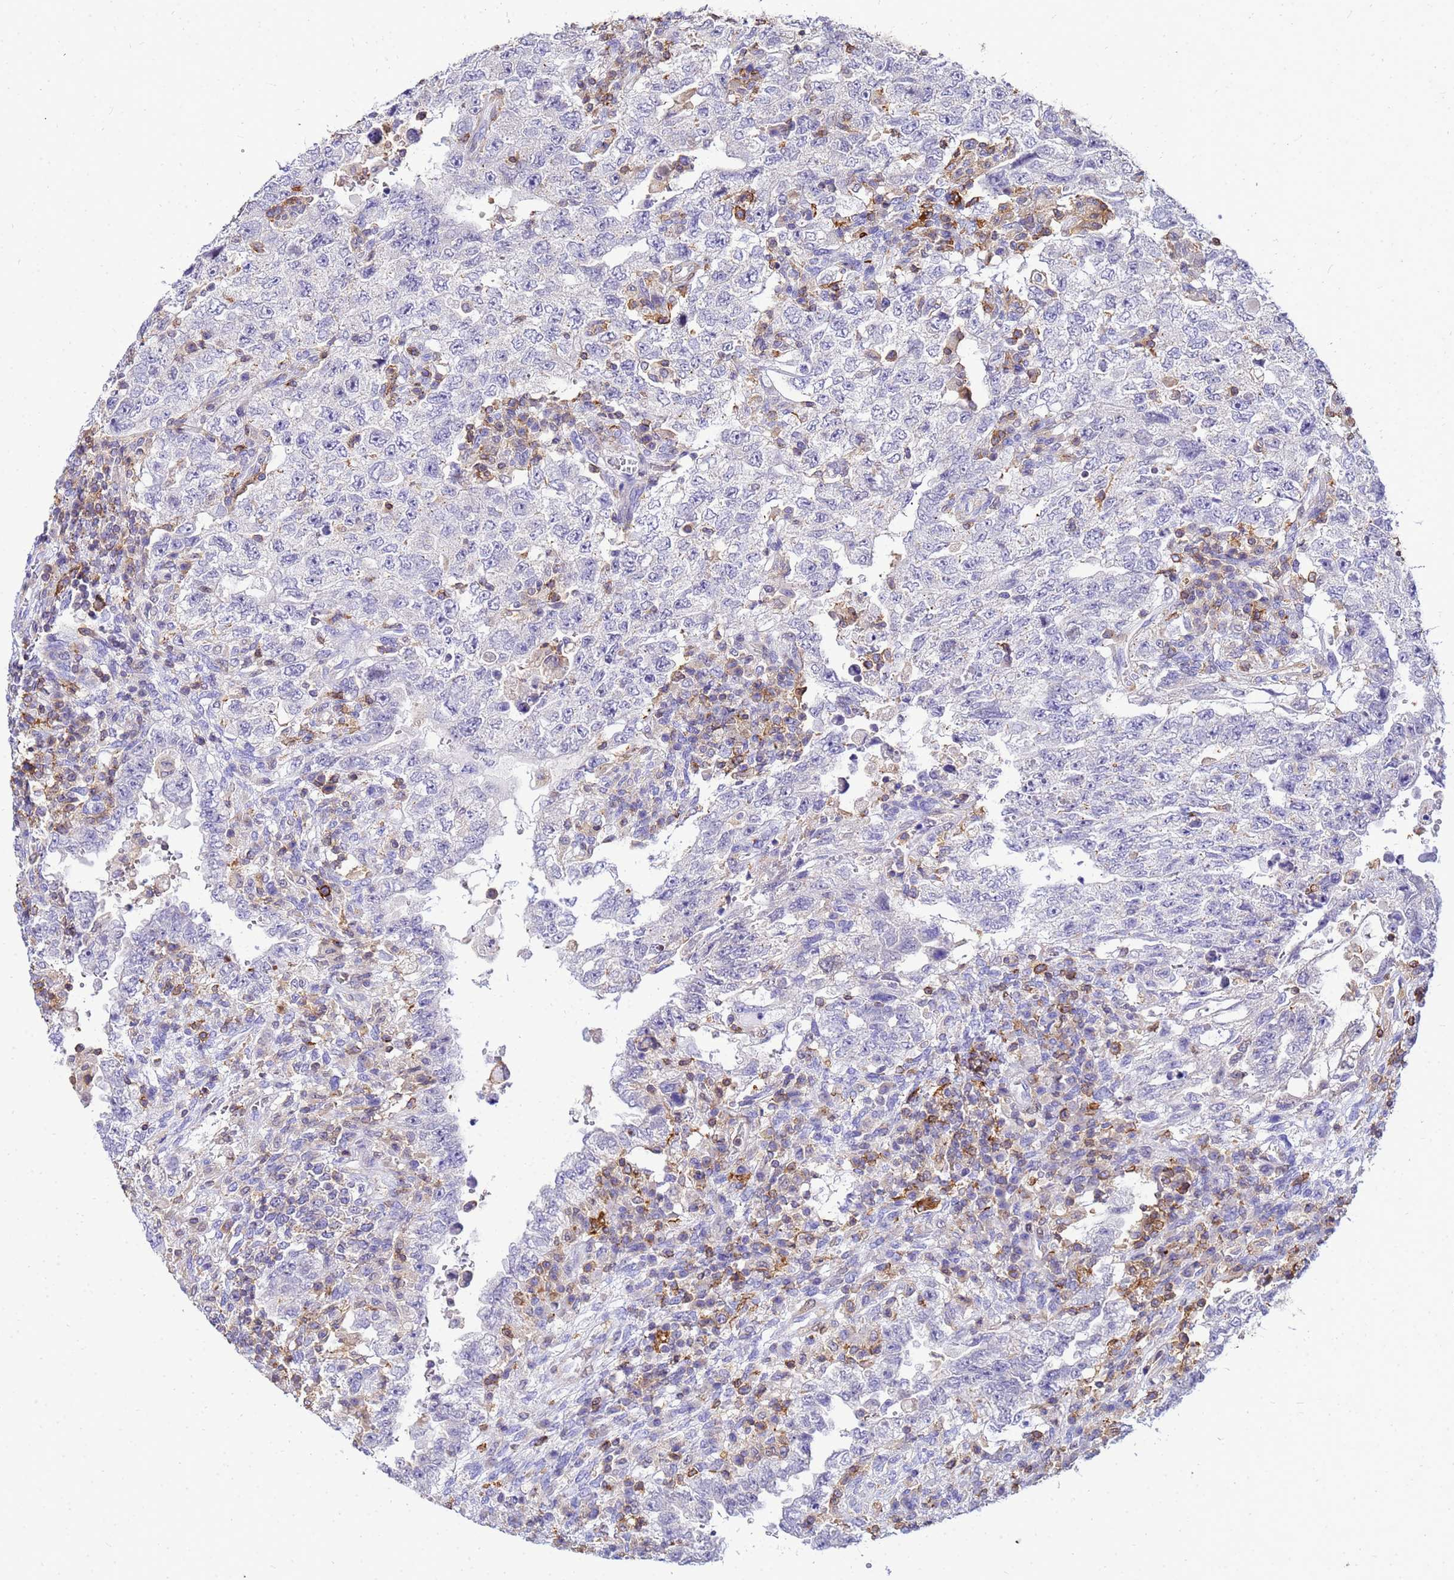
{"staining": {"intensity": "negative", "quantity": "none", "location": "none"}, "tissue": "testis cancer", "cell_type": "Tumor cells", "image_type": "cancer", "snomed": [{"axis": "morphology", "description": "Carcinoma, Embryonal, NOS"}, {"axis": "topography", "description": "Testis"}], "caption": "Testis cancer was stained to show a protein in brown. There is no significant positivity in tumor cells.", "gene": "DBNDD2", "patient": {"sex": "male", "age": 26}}